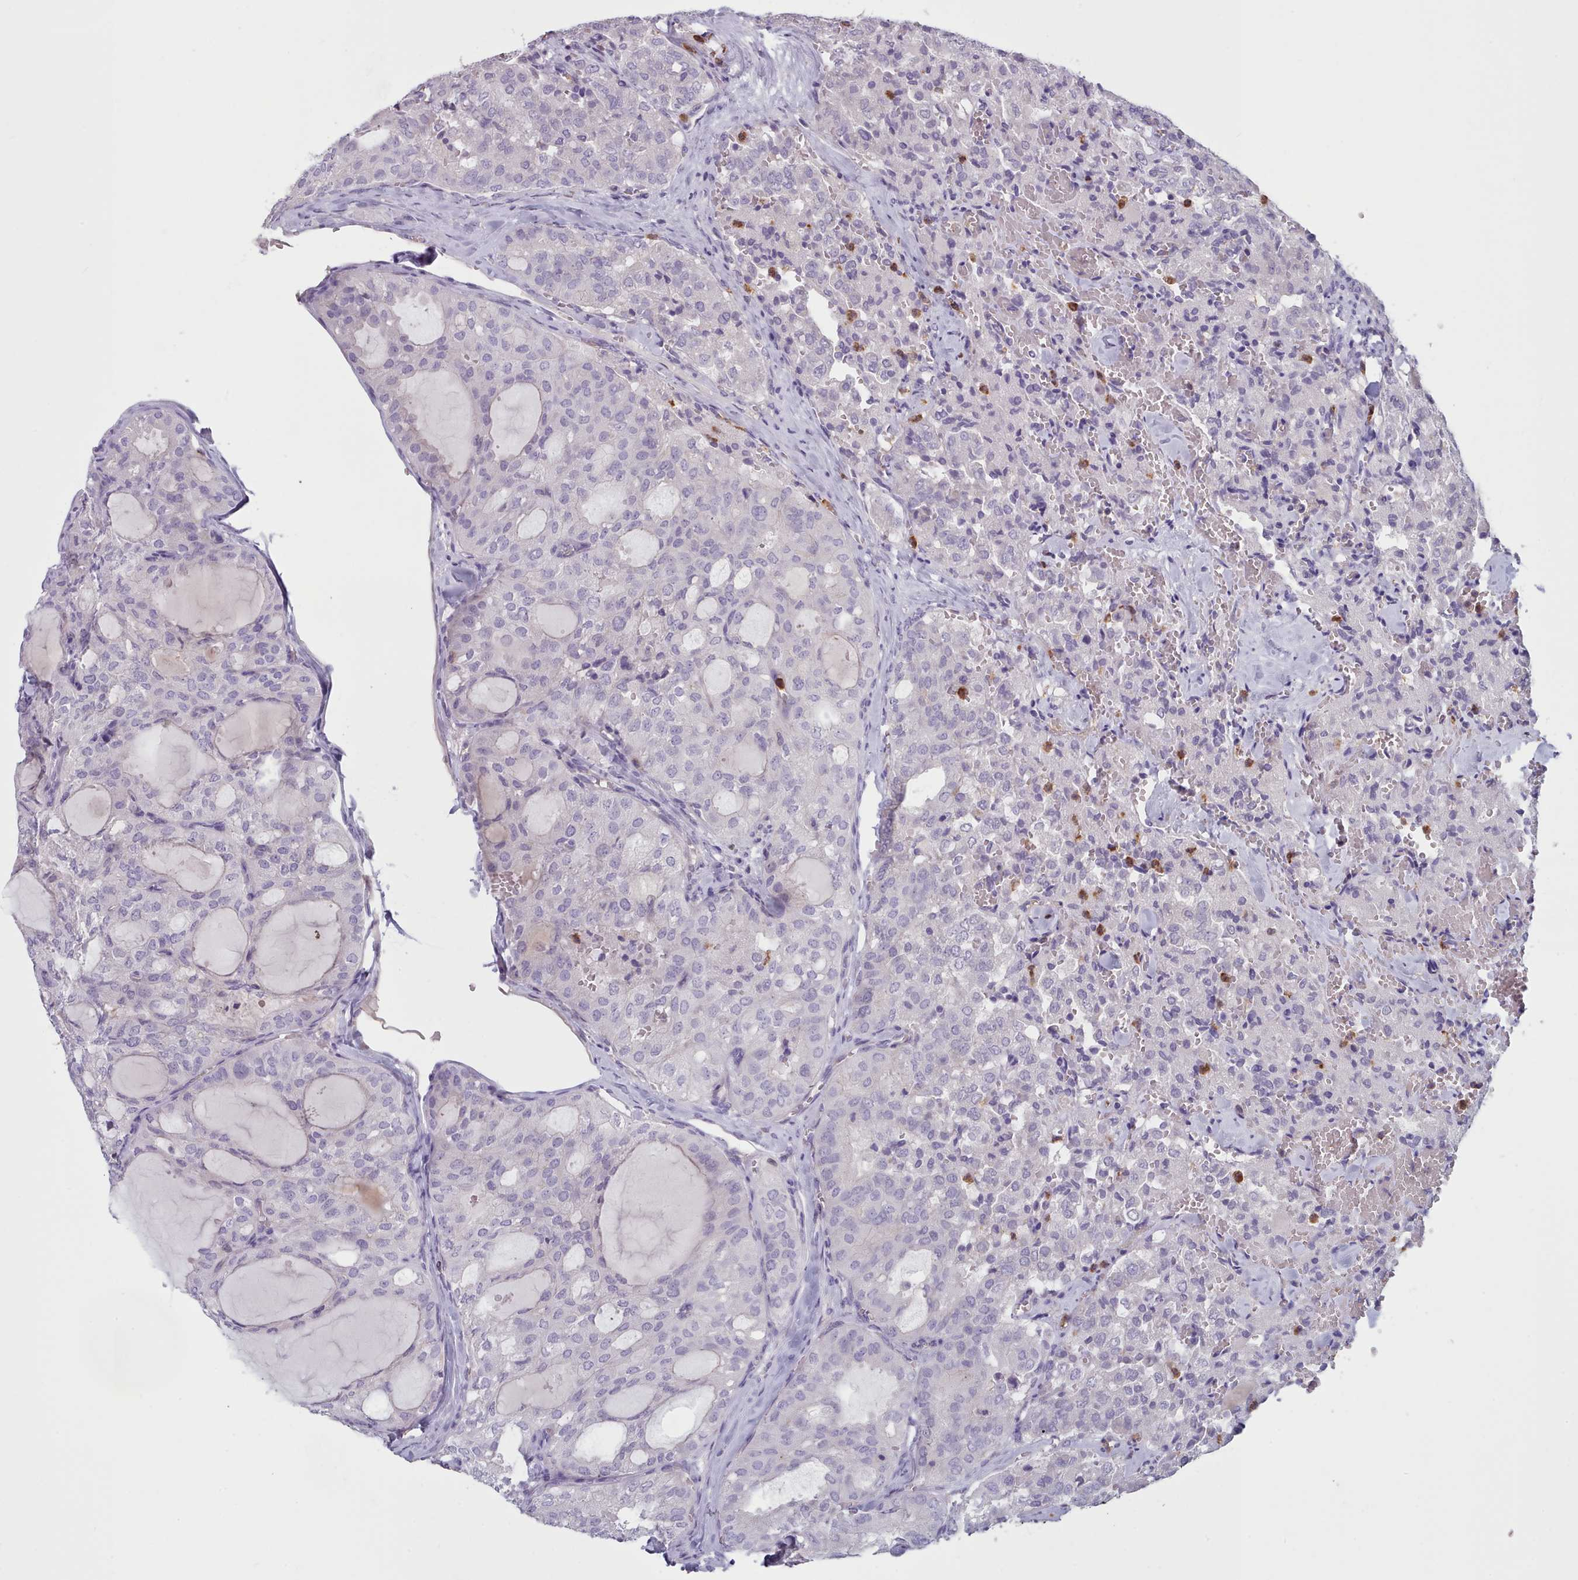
{"staining": {"intensity": "negative", "quantity": "none", "location": "none"}, "tissue": "thyroid cancer", "cell_type": "Tumor cells", "image_type": "cancer", "snomed": [{"axis": "morphology", "description": "Follicular adenoma carcinoma, NOS"}, {"axis": "topography", "description": "Thyroid gland"}], "caption": "The image reveals no significant expression in tumor cells of thyroid cancer (follicular adenoma carcinoma). (Brightfield microscopy of DAB immunohistochemistry (IHC) at high magnification).", "gene": "RAC2", "patient": {"sex": "male", "age": 75}}